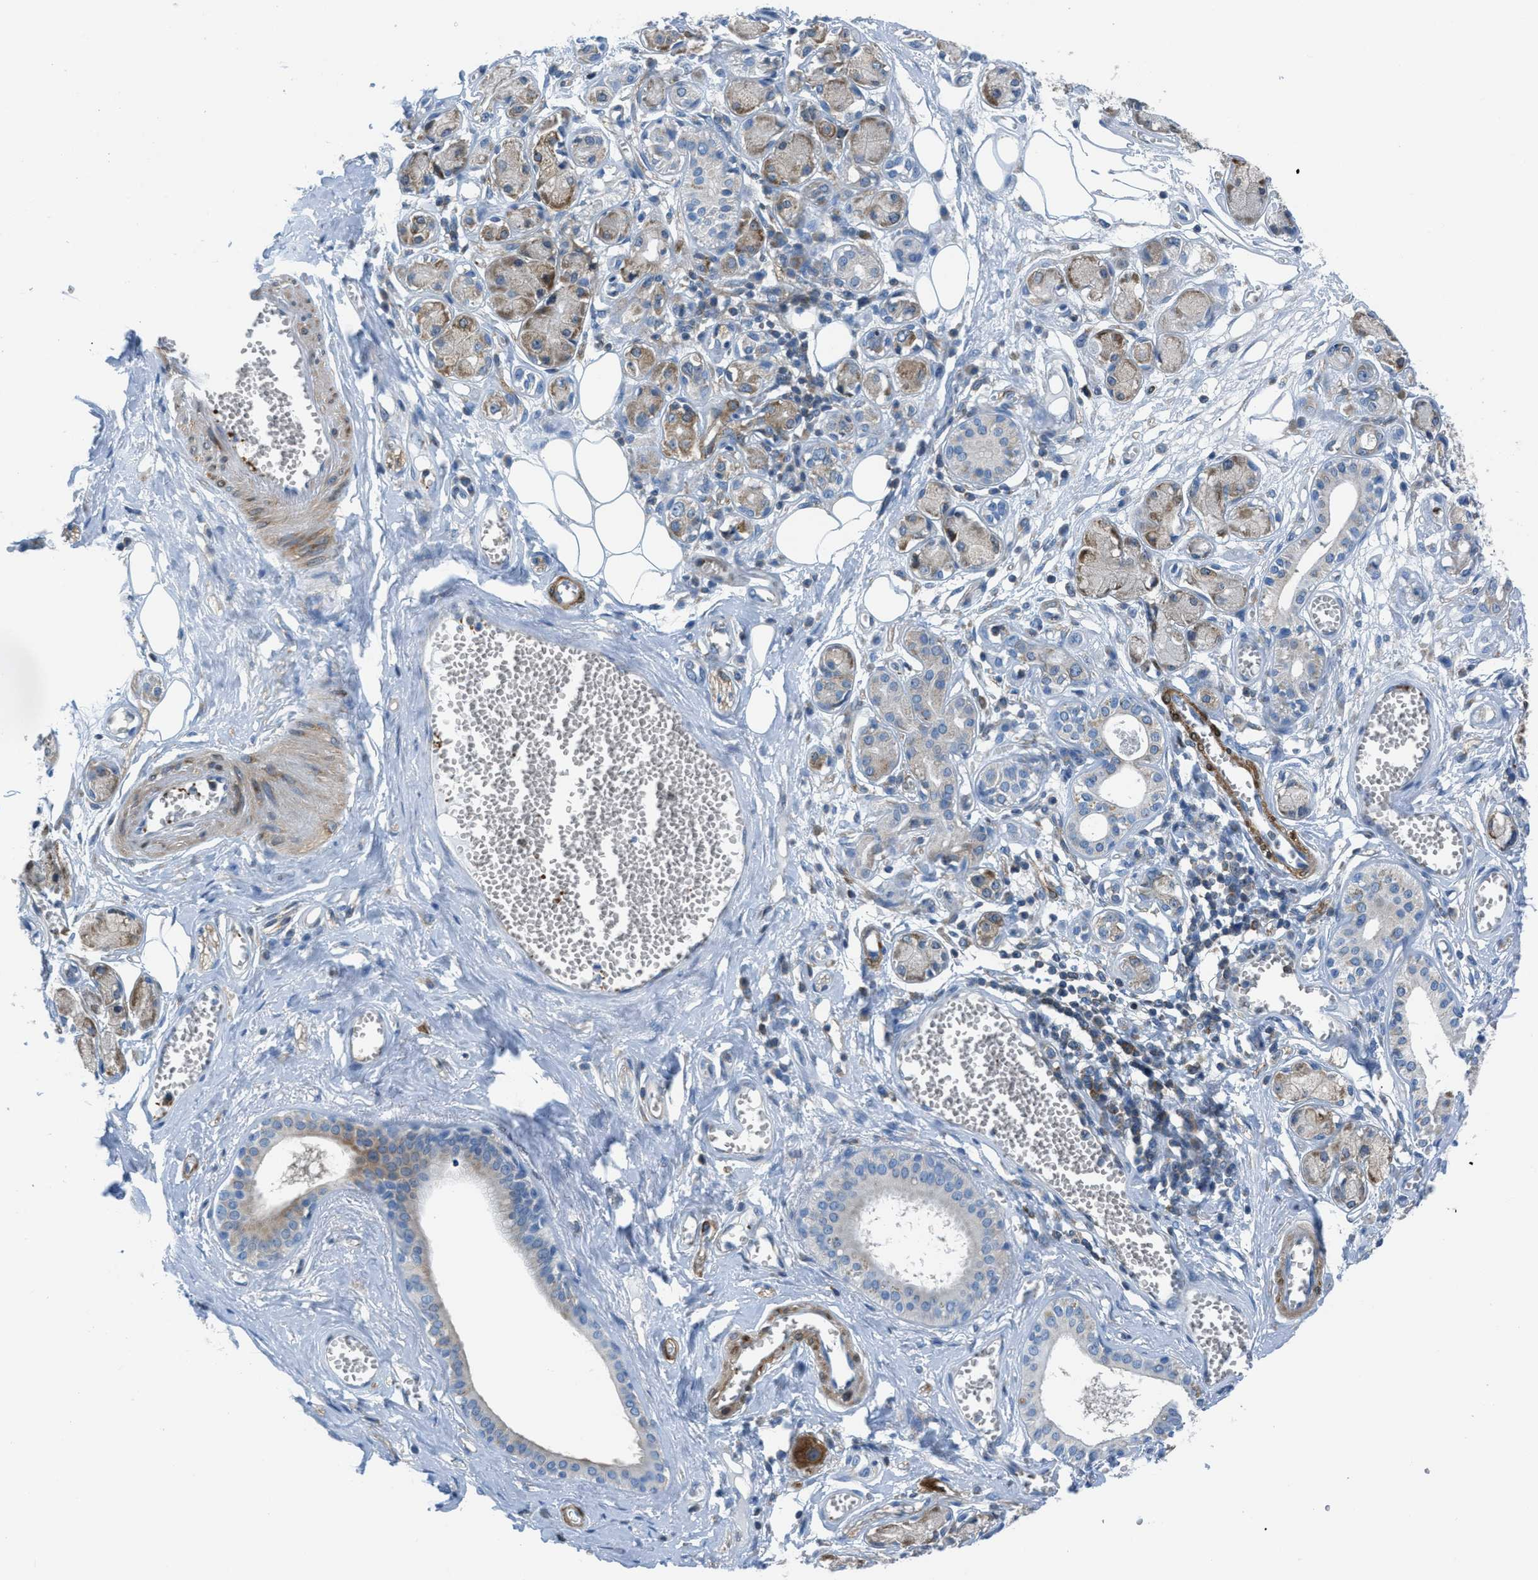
{"staining": {"intensity": "negative", "quantity": "none", "location": "none"}, "tissue": "adipose tissue", "cell_type": "Adipocytes", "image_type": "normal", "snomed": [{"axis": "morphology", "description": "Normal tissue, NOS"}, {"axis": "morphology", "description": "Inflammation, NOS"}, {"axis": "topography", "description": "Salivary gland"}, {"axis": "topography", "description": "Peripheral nerve tissue"}], "caption": "Immunohistochemistry image of normal adipose tissue: adipose tissue stained with DAB (3,3'-diaminobenzidine) displays no significant protein expression in adipocytes.", "gene": "MAPRE2", "patient": {"sex": "female", "age": 75}}